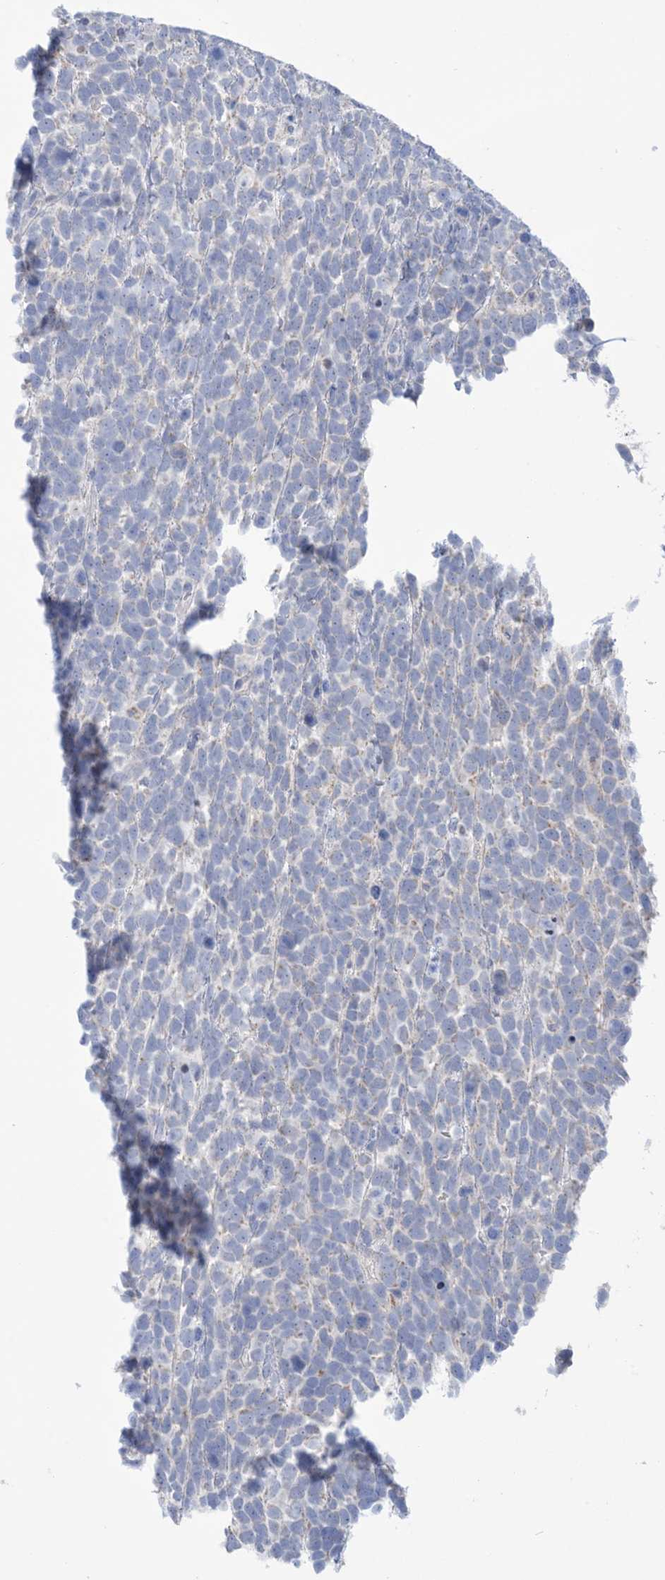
{"staining": {"intensity": "negative", "quantity": "none", "location": "none"}, "tissue": "urothelial cancer", "cell_type": "Tumor cells", "image_type": "cancer", "snomed": [{"axis": "morphology", "description": "Urothelial carcinoma, High grade"}, {"axis": "topography", "description": "Urinary bladder"}], "caption": "Photomicrograph shows no protein staining in tumor cells of urothelial cancer tissue.", "gene": "CLEC16A", "patient": {"sex": "female", "age": 82}}